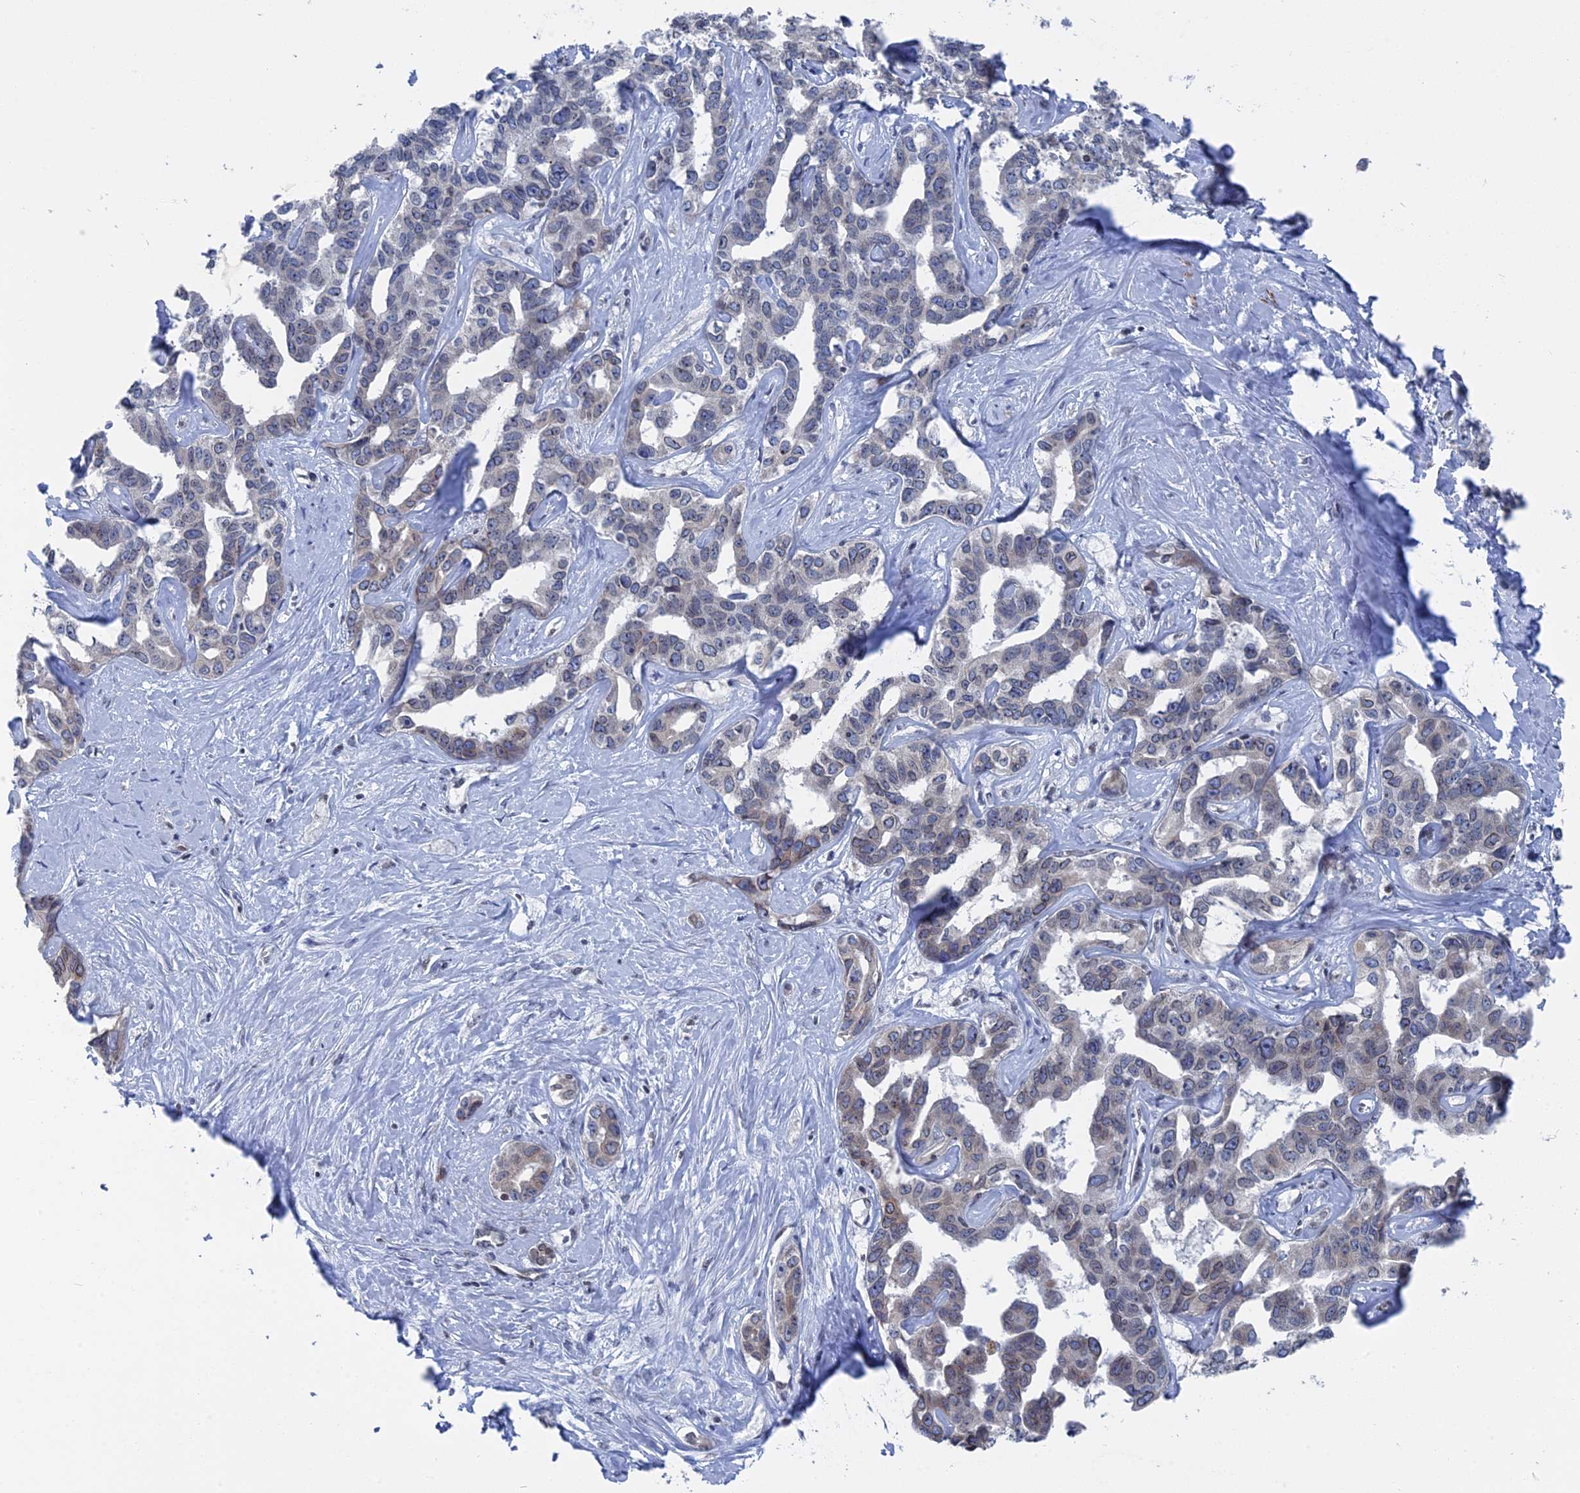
{"staining": {"intensity": "negative", "quantity": "none", "location": "none"}, "tissue": "liver cancer", "cell_type": "Tumor cells", "image_type": "cancer", "snomed": [{"axis": "morphology", "description": "Cholangiocarcinoma"}, {"axis": "topography", "description": "Liver"}], "caption": "High power microscopy micrograph of an immunohistochemistry micrograph of cholangiocarcinoma (liver), revealing no significant positivity in tumor cells. (Brightfield microscopy of DAB immunohistochemistry (IHC) at high magnification).", "gene": "MTRF1", "patient": {"sex": "male", "age": 59}}